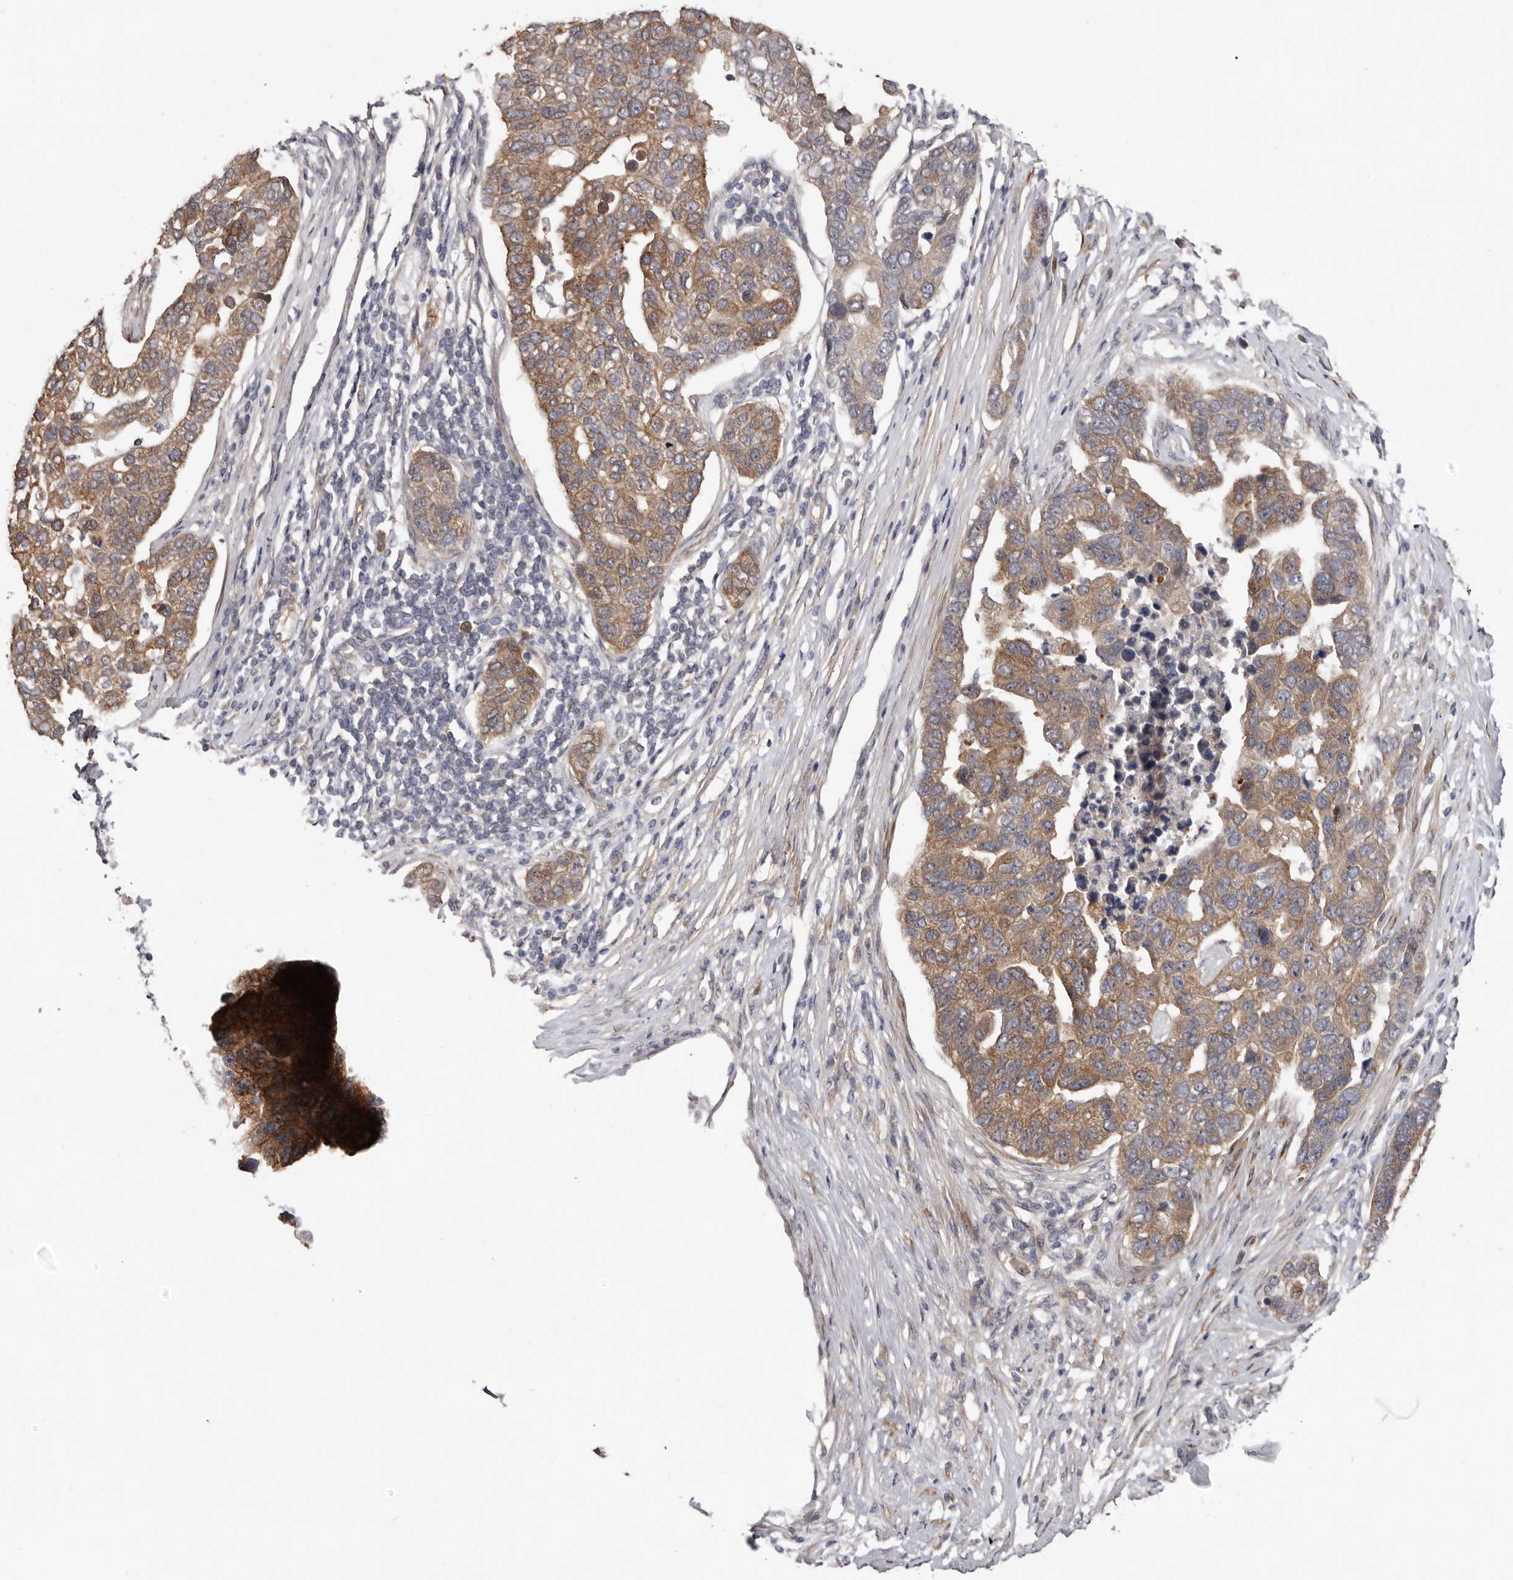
{"staining": {"intensity": "moderate", "quantity": ">75%", "location": "cytoplasmic/membranous"}, "tissue": "pancreatic cancer", "cell_type": "Tumor cells", "image_type": "cancer", "snomed": [{"axis": "morphology", "description": "Adenocarcinoma, NOS"}, {"axis": "topography", "description": "Pancreas"}], "caption": "A micrograph of adenocarcinoma (pancreatic) stained for a protein shows moderate cytoplasmic/membranous brown staining in tumor cells.", "gene": "SBDS", "patient": {"sex": "female", "age": 61}}